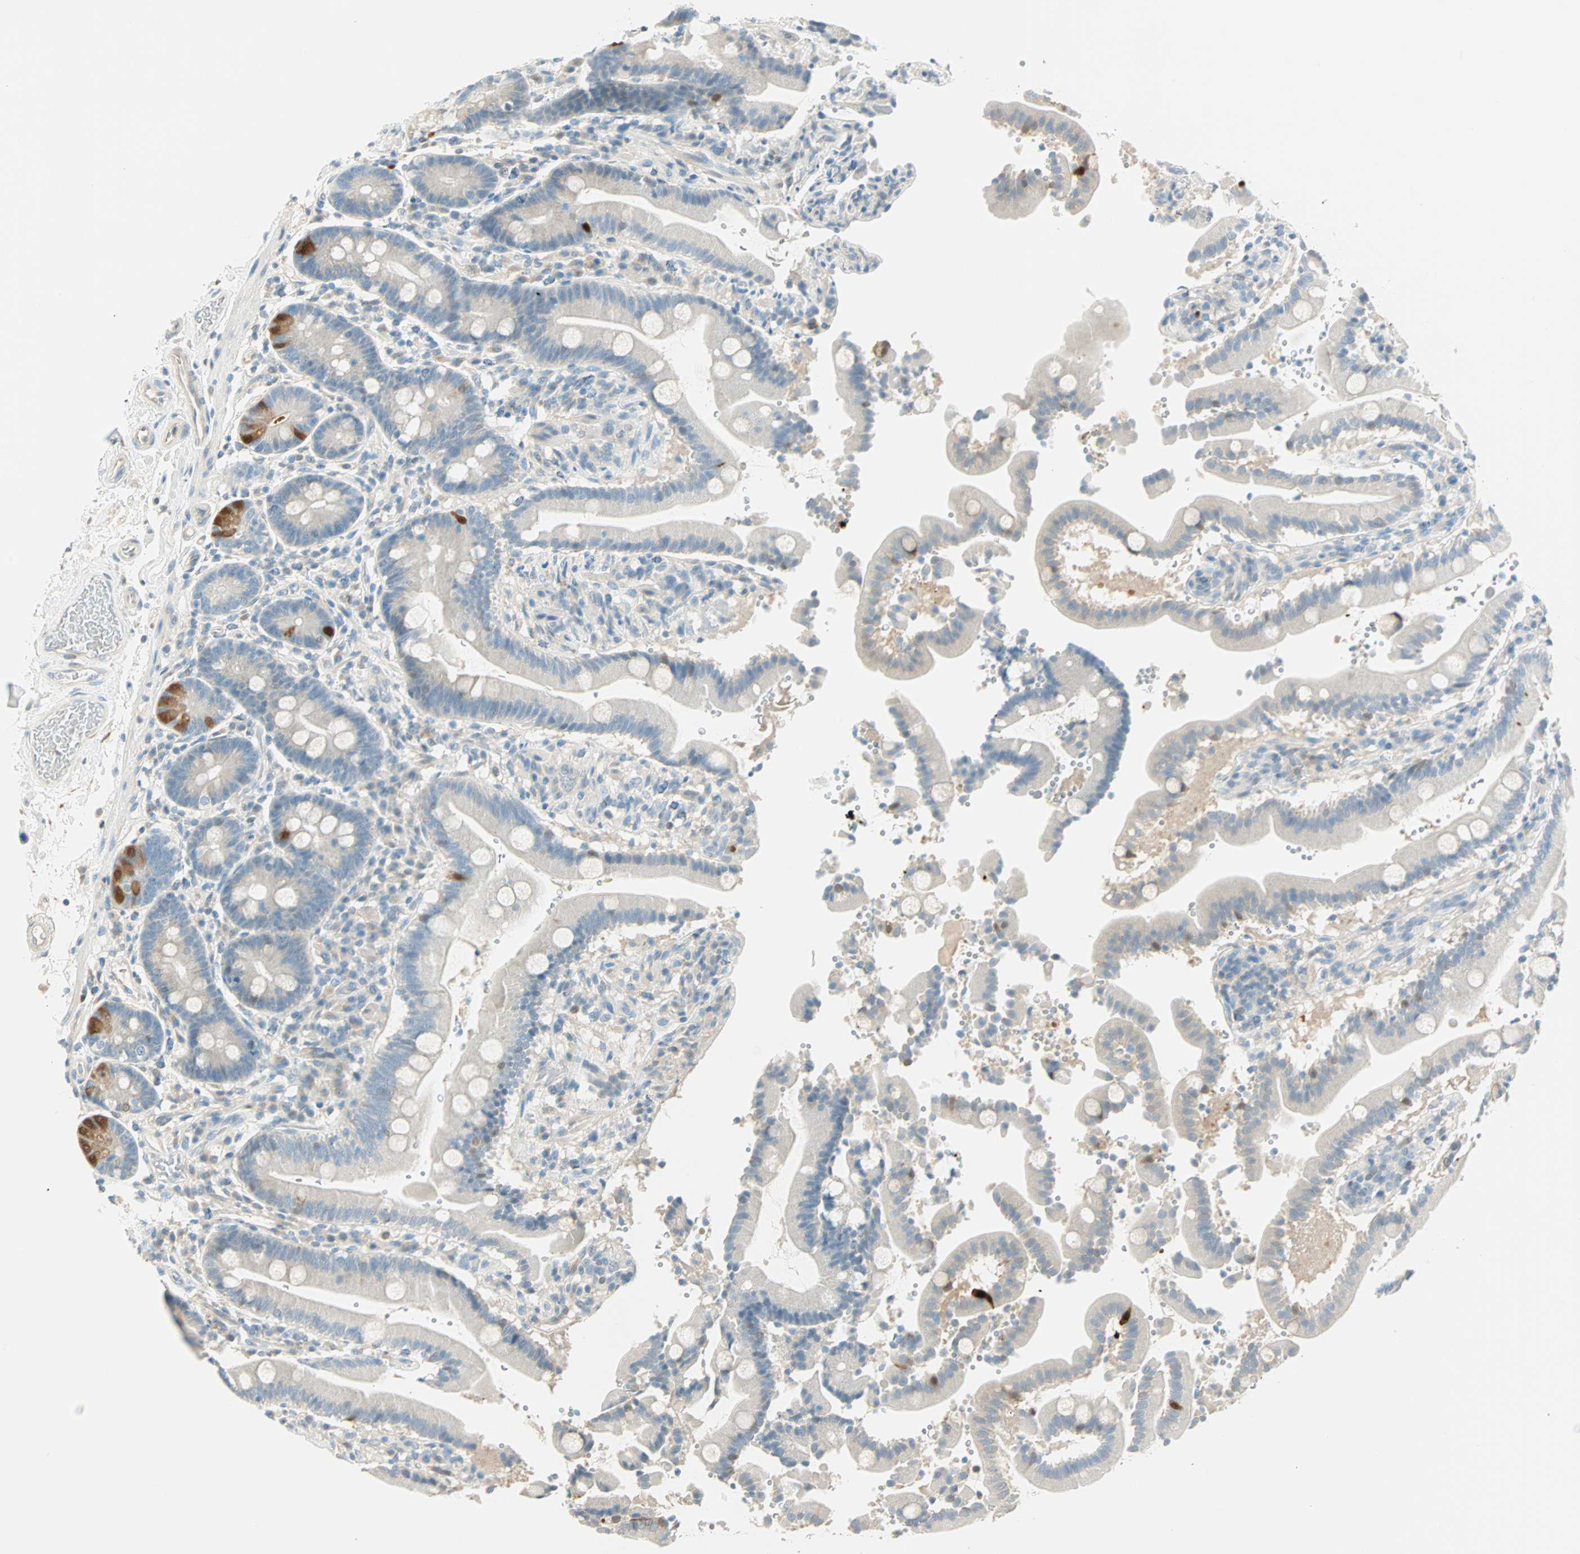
{"staining": {"intensity": "weak", "quantity": "25%-75%", "location": "cytoplasmic/membranous"}, "tissue": "duodenum", "cell_type": "Glandular cells", "image_type": "normal", "snomed": [{"axis": "morphology", "description": "Normal tissue, NOS"}, {"axis": "topography", "description": "Small intestine, NOS"}], "caption": "Protein staining of normal duodenum demonstrates weak cytoplasmic/membranous staining in approximately 25%-75% of glandular cells. (Stains: DAB in brown, nuclei in blue, Microscopy: brightfield microscopy at high magnification).", "gene": "S100A1", "patient": {"sex": "female", "age": 71}}